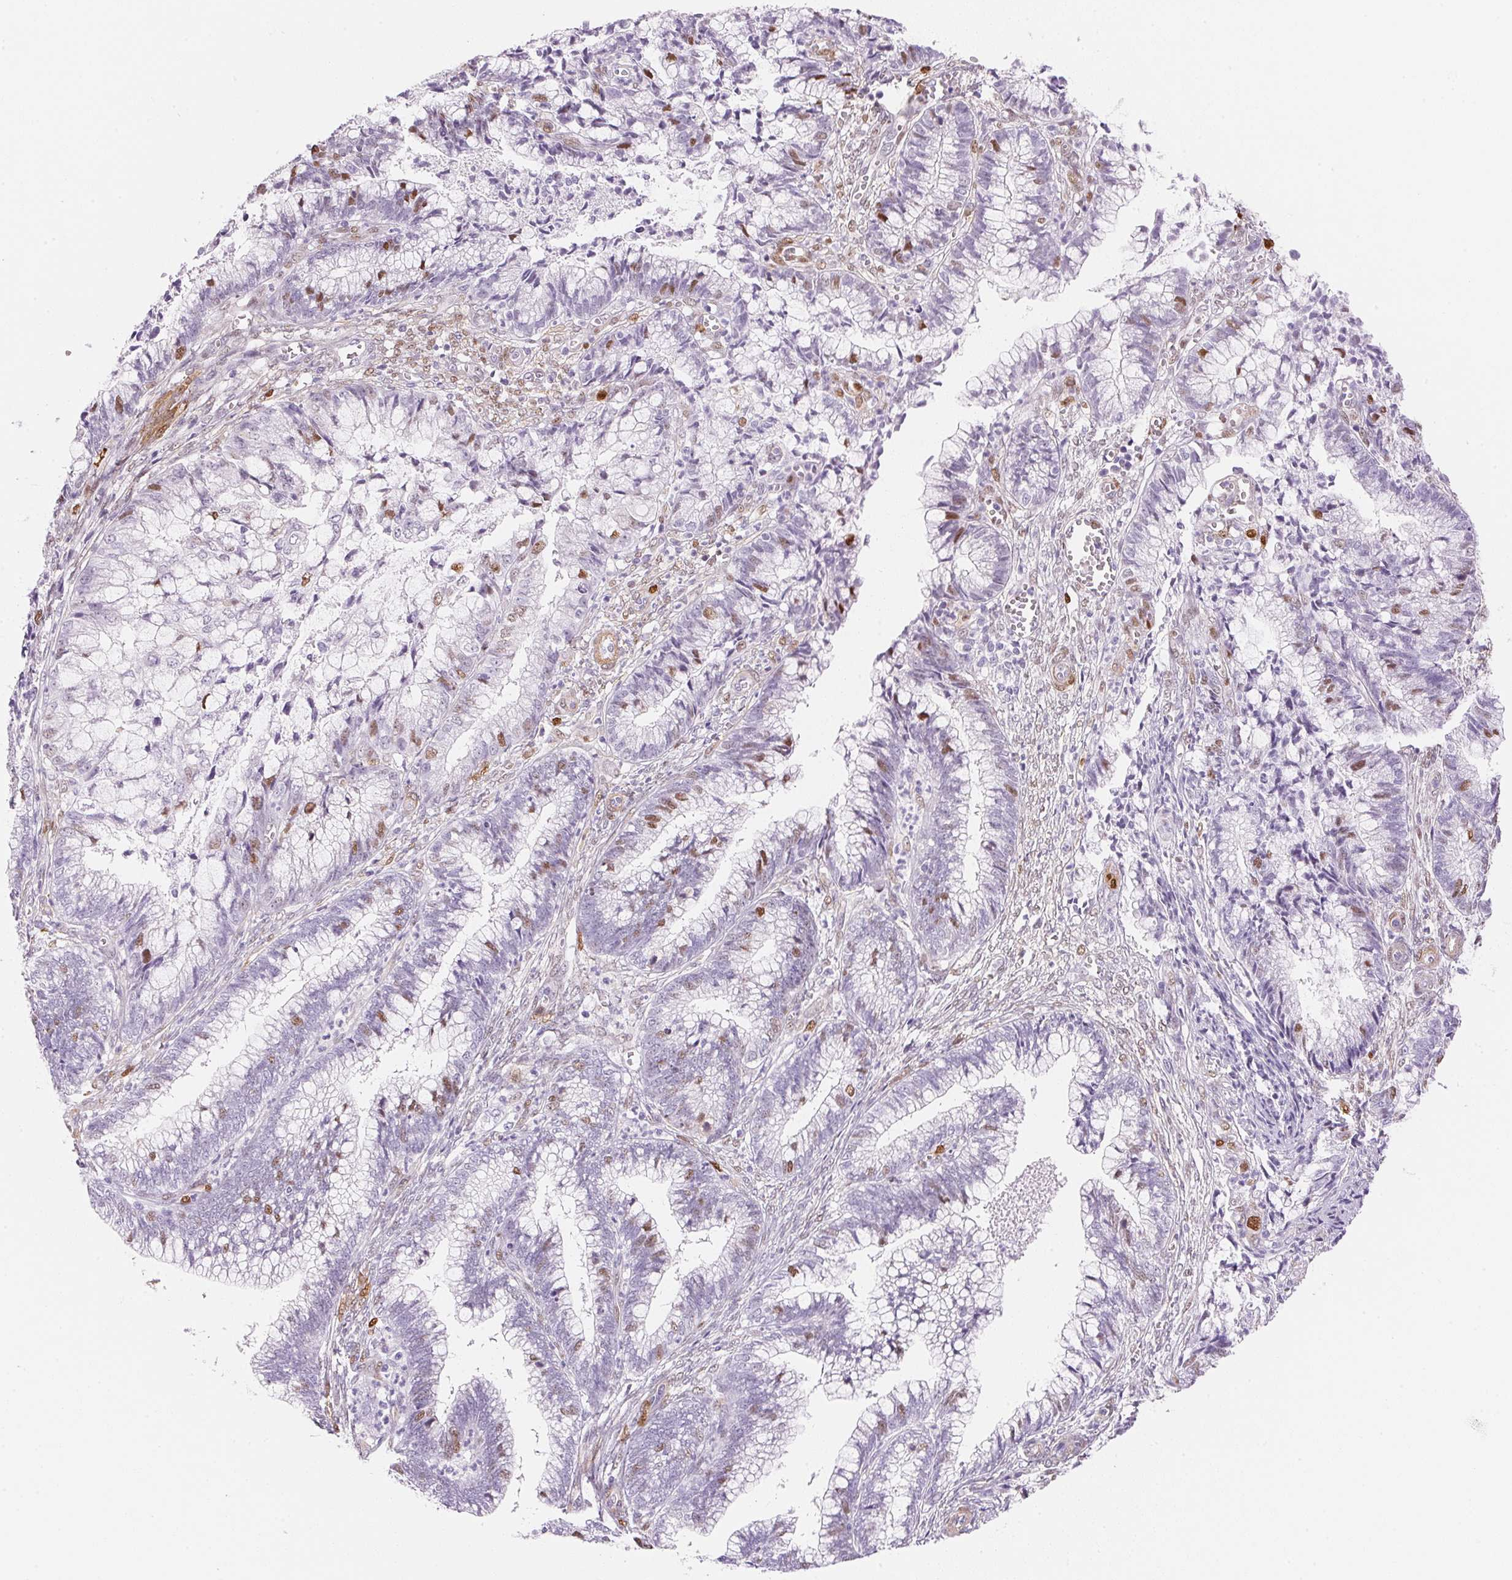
{"staining": {"intensity": "moderate", "quantity": "<25%", "location": "nuclear"}, "tissue": "cervical cancer", "cell_type": "Tumor cells", "image_type": "cancer", "snomed": [{"axis": "morphology", "description": "Adenocarcinoma, NOS"}, {"axis": "topography", "description": "Cervix"}], "caption": "A brown stain labels moderate nuclear staining of a protein in cervical cancer tumor cells.", "gene": "SMTN", "patient": {"sex": "female", "age": 44}}